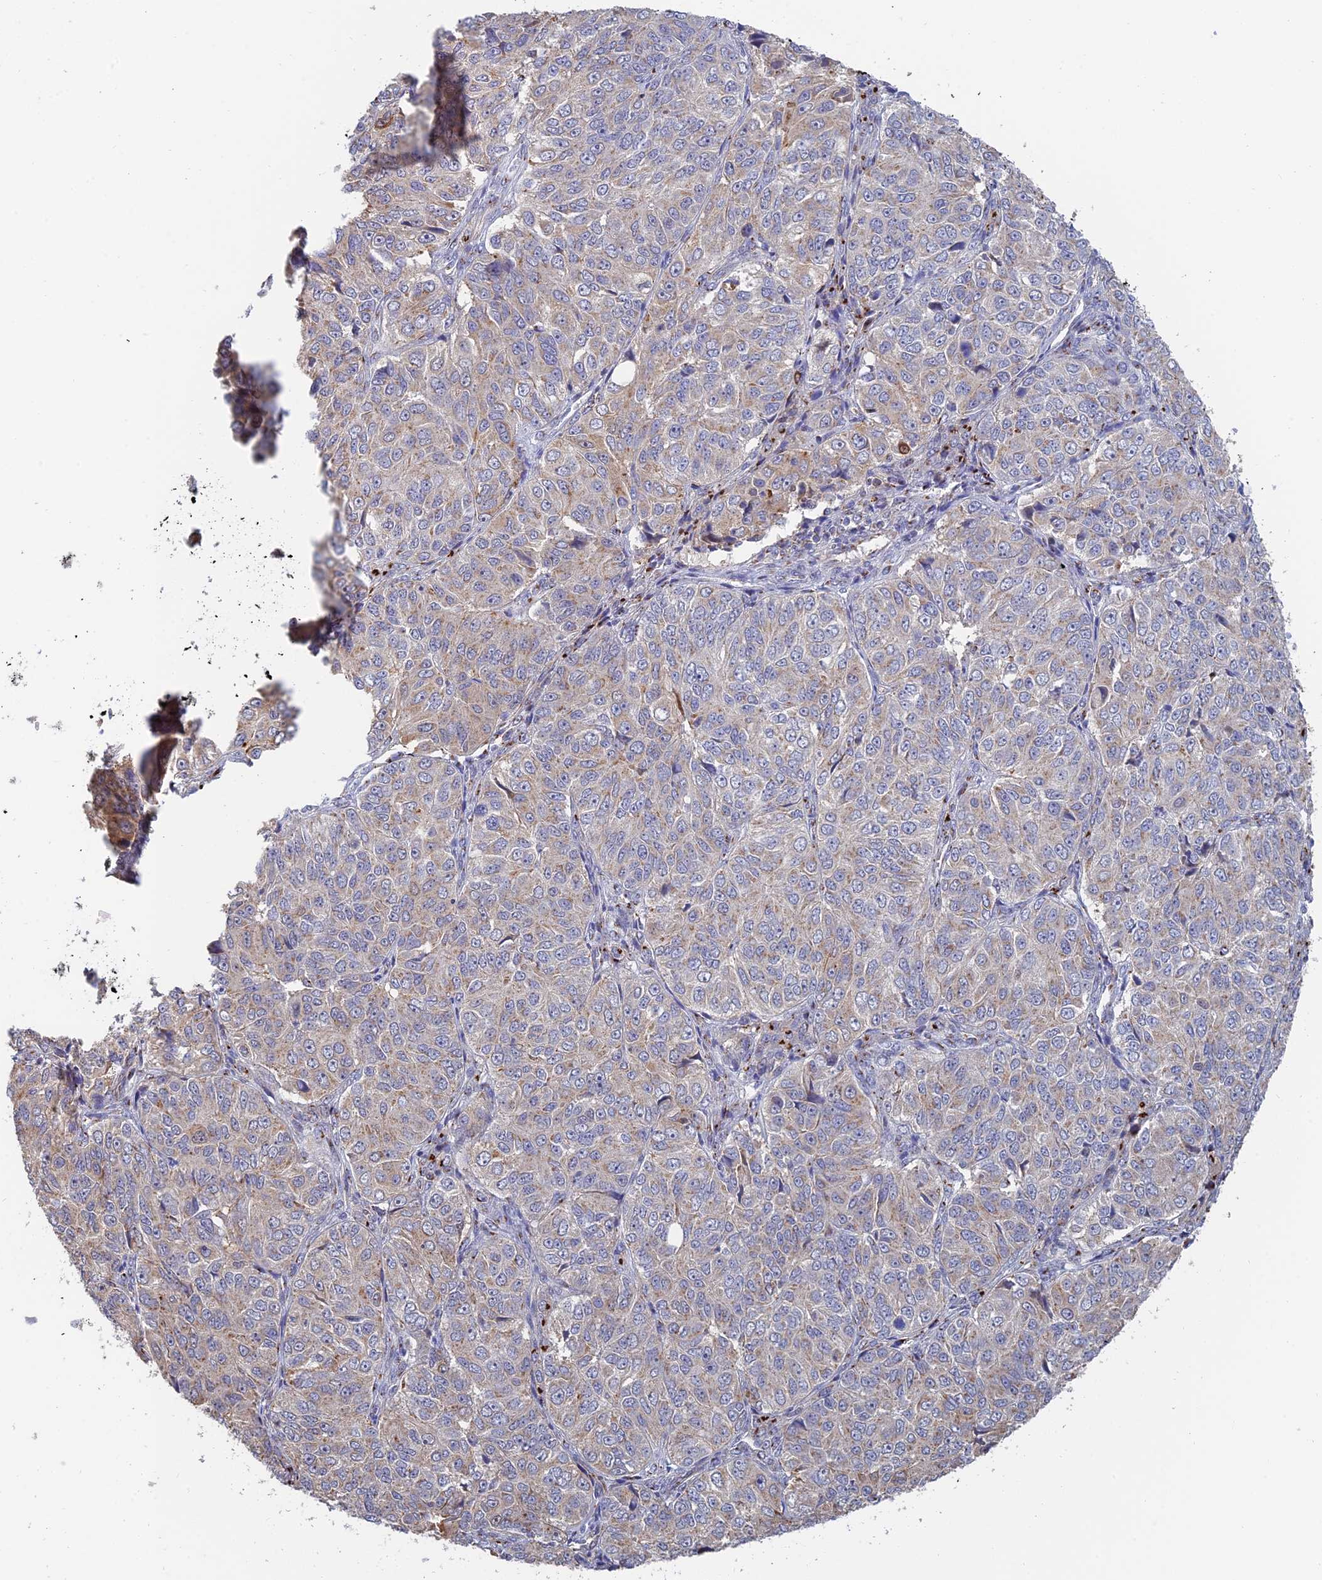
{"staining": {"intensity": "weak", "quantity": "<25%", "location": "cytoplasmic/membranous"}, "tissue": "ovarian cancer", "cell_type": "Tumor cells", "image_type": "cancer", "snomed": [{"axis": "morphology", "description": "Carcinoma, endometroid"}, {"axis": "topography", "description": "Ovary"}], "caption": "Immunohistochemistry (IHC) histopathology image of endometroid carcinoma (ovarian) stained for a protein (brown), which reveals no positivity in tumor cells.", "gene": "HS2ST1", "patient": {"sex": "female", "age": 51}}